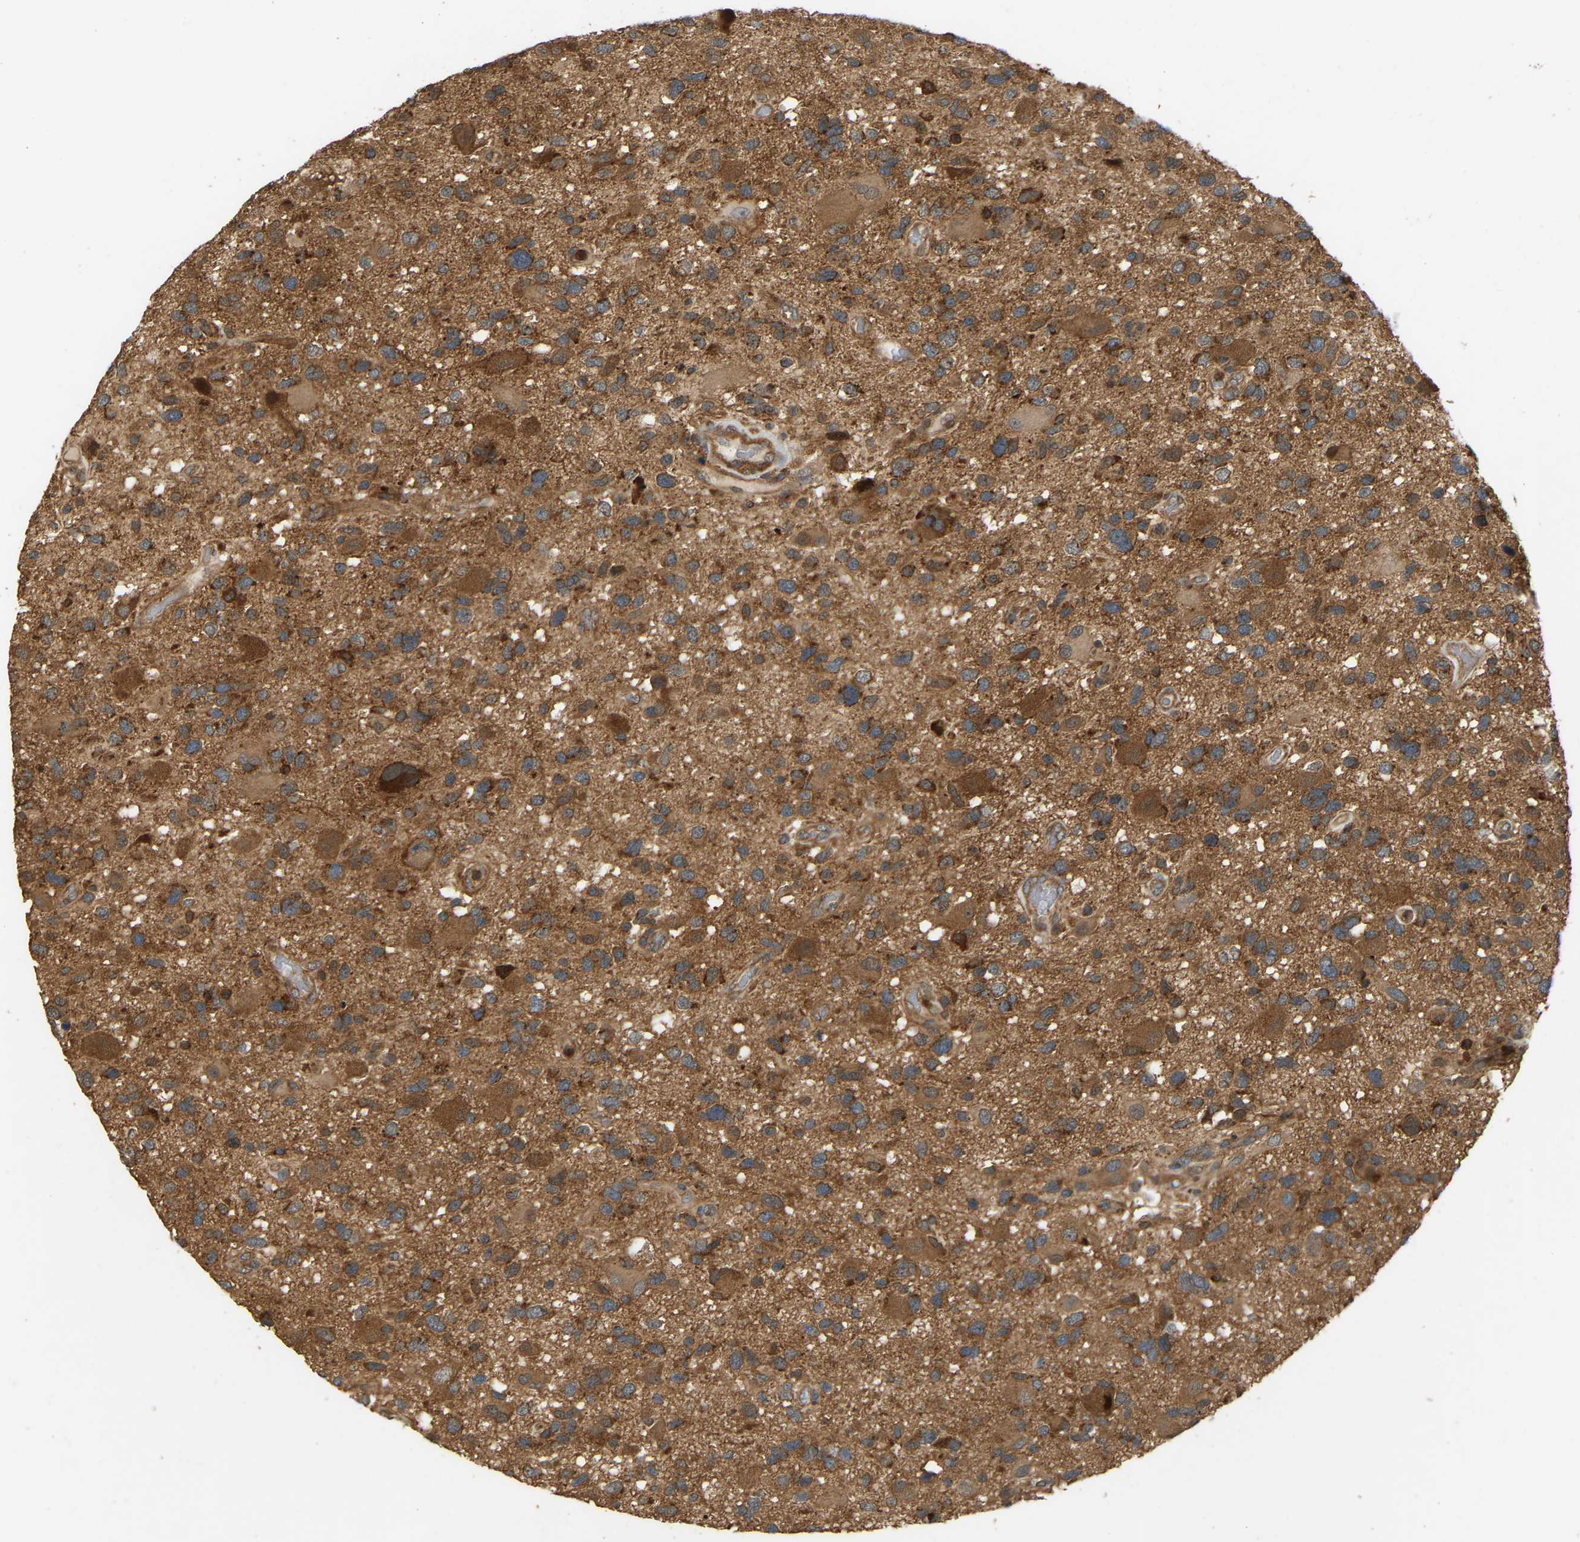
{"staining": {"intensity": "strong", "quantity": ">75%", "location": "cytoplasmic/membranous"}, "tissue": "glioma", "cell_type": "Tumor cells", "image_type": "cancer", "snomed": [{"axis": "morphology", "description": "Glioma, malignant, High grade"}, {"axis": "topography", "description": "Brain"}], "caption": "High-grade glioma (malignant) stained with DAB (3,3'-diaminobenzidine) immunohistochemistry reveals high levels of strong cytoplasmic/membranous positivity in about >75% of tumor cells.", "gene": "GOPC", "patient": {"sex": "female", "age": 59}}